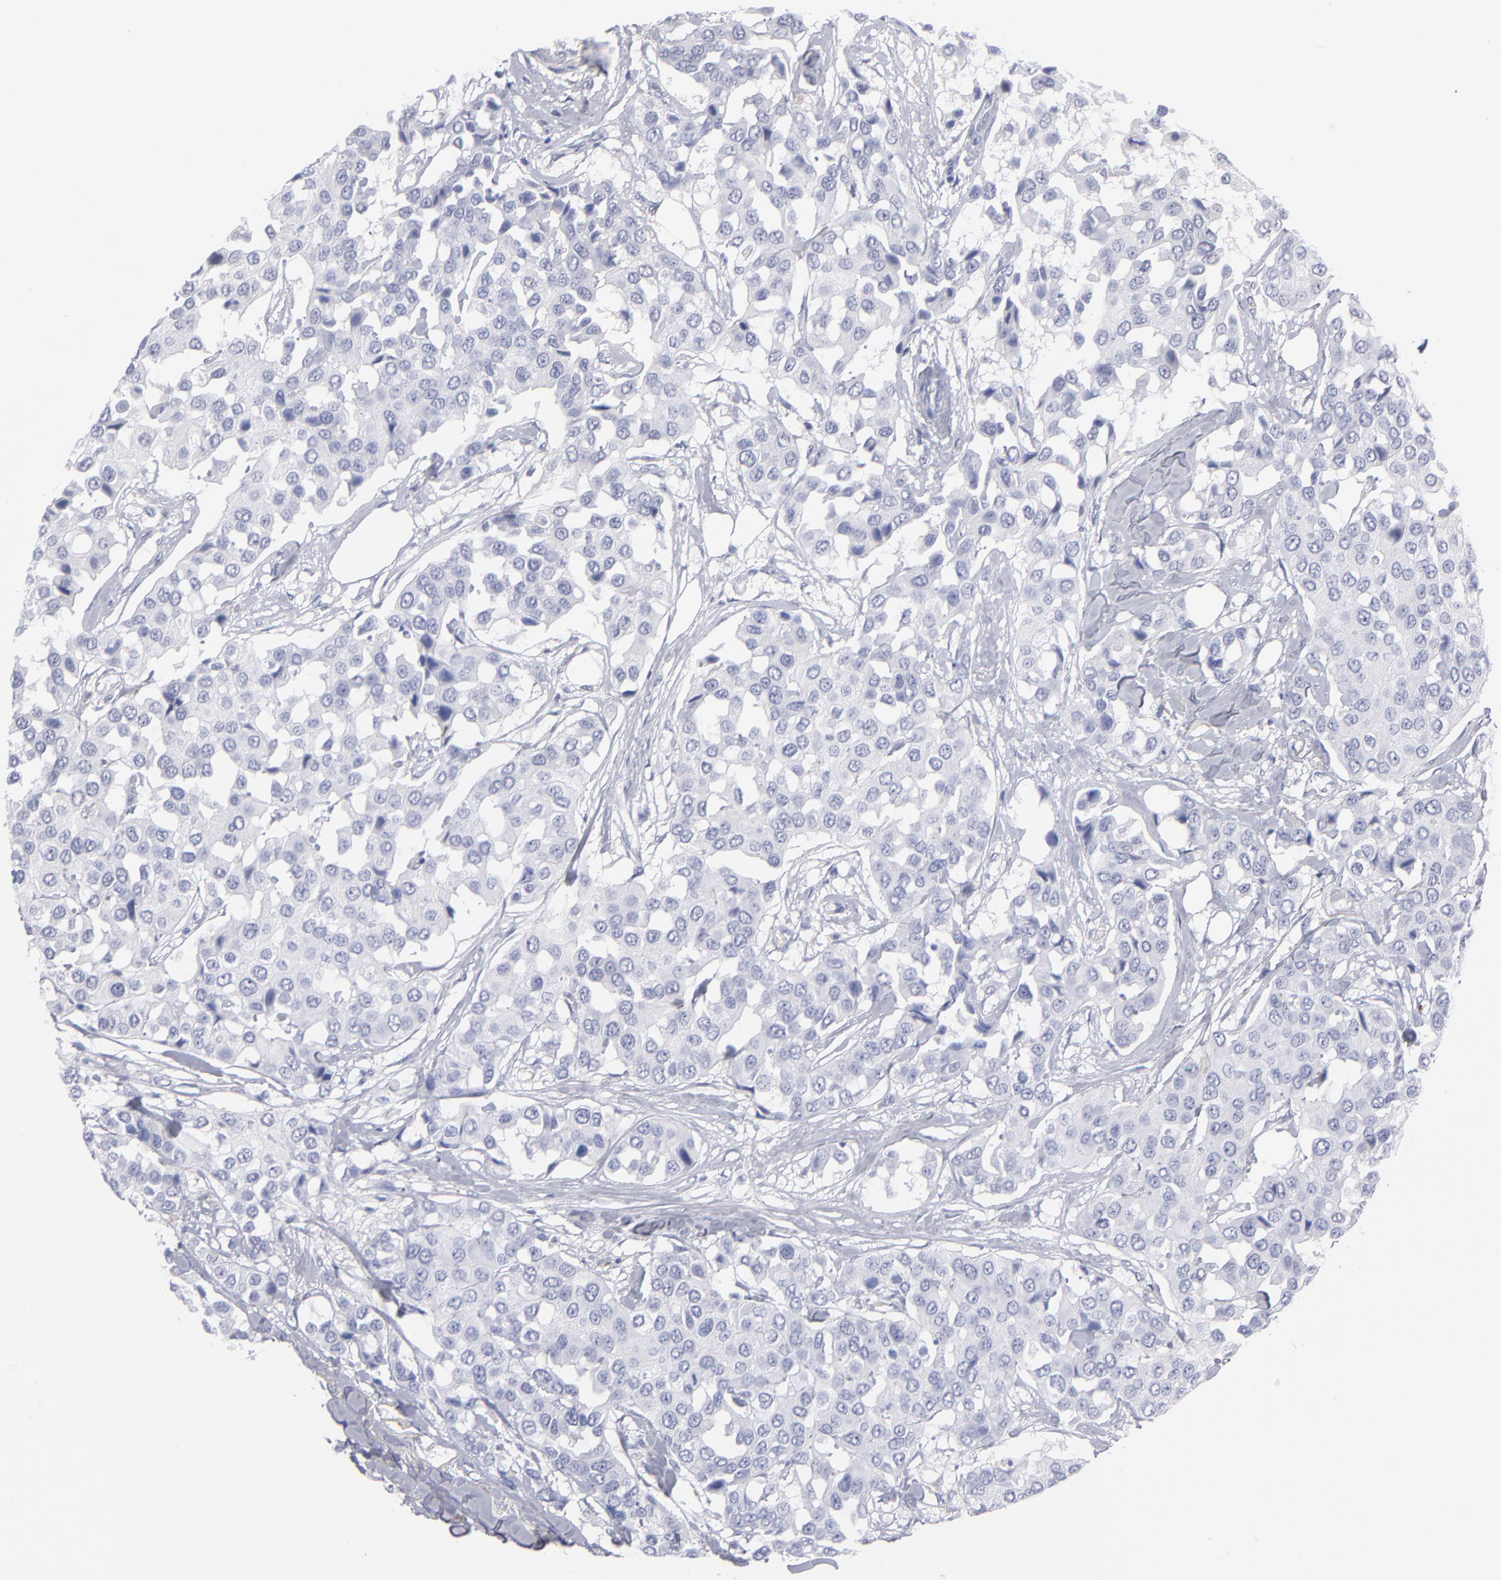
{"staining": {"intensity": "negative", "quantity": "none", "location": "none"}, "tissue": "breast cancer", "cell_type": "Tumor cells", "image_type": "cancer", "snomed": [{"axis": "morphology", "description": "Duct carcinoma"}, {"axis": "topography", "description": "Breast"}], "caption": "Breast cancer was stained to show a protein in brown. There is no significant staining in tumor cells. The staining was performed using DAB (3,3'-diaminobenzidine) to visualize the protein expression in brown, while the nuclei were stained in blue with hematoxylin (Magnification: 20x).", "gene": "MGAM", "patient": {"sex": "female", "age": 80}}